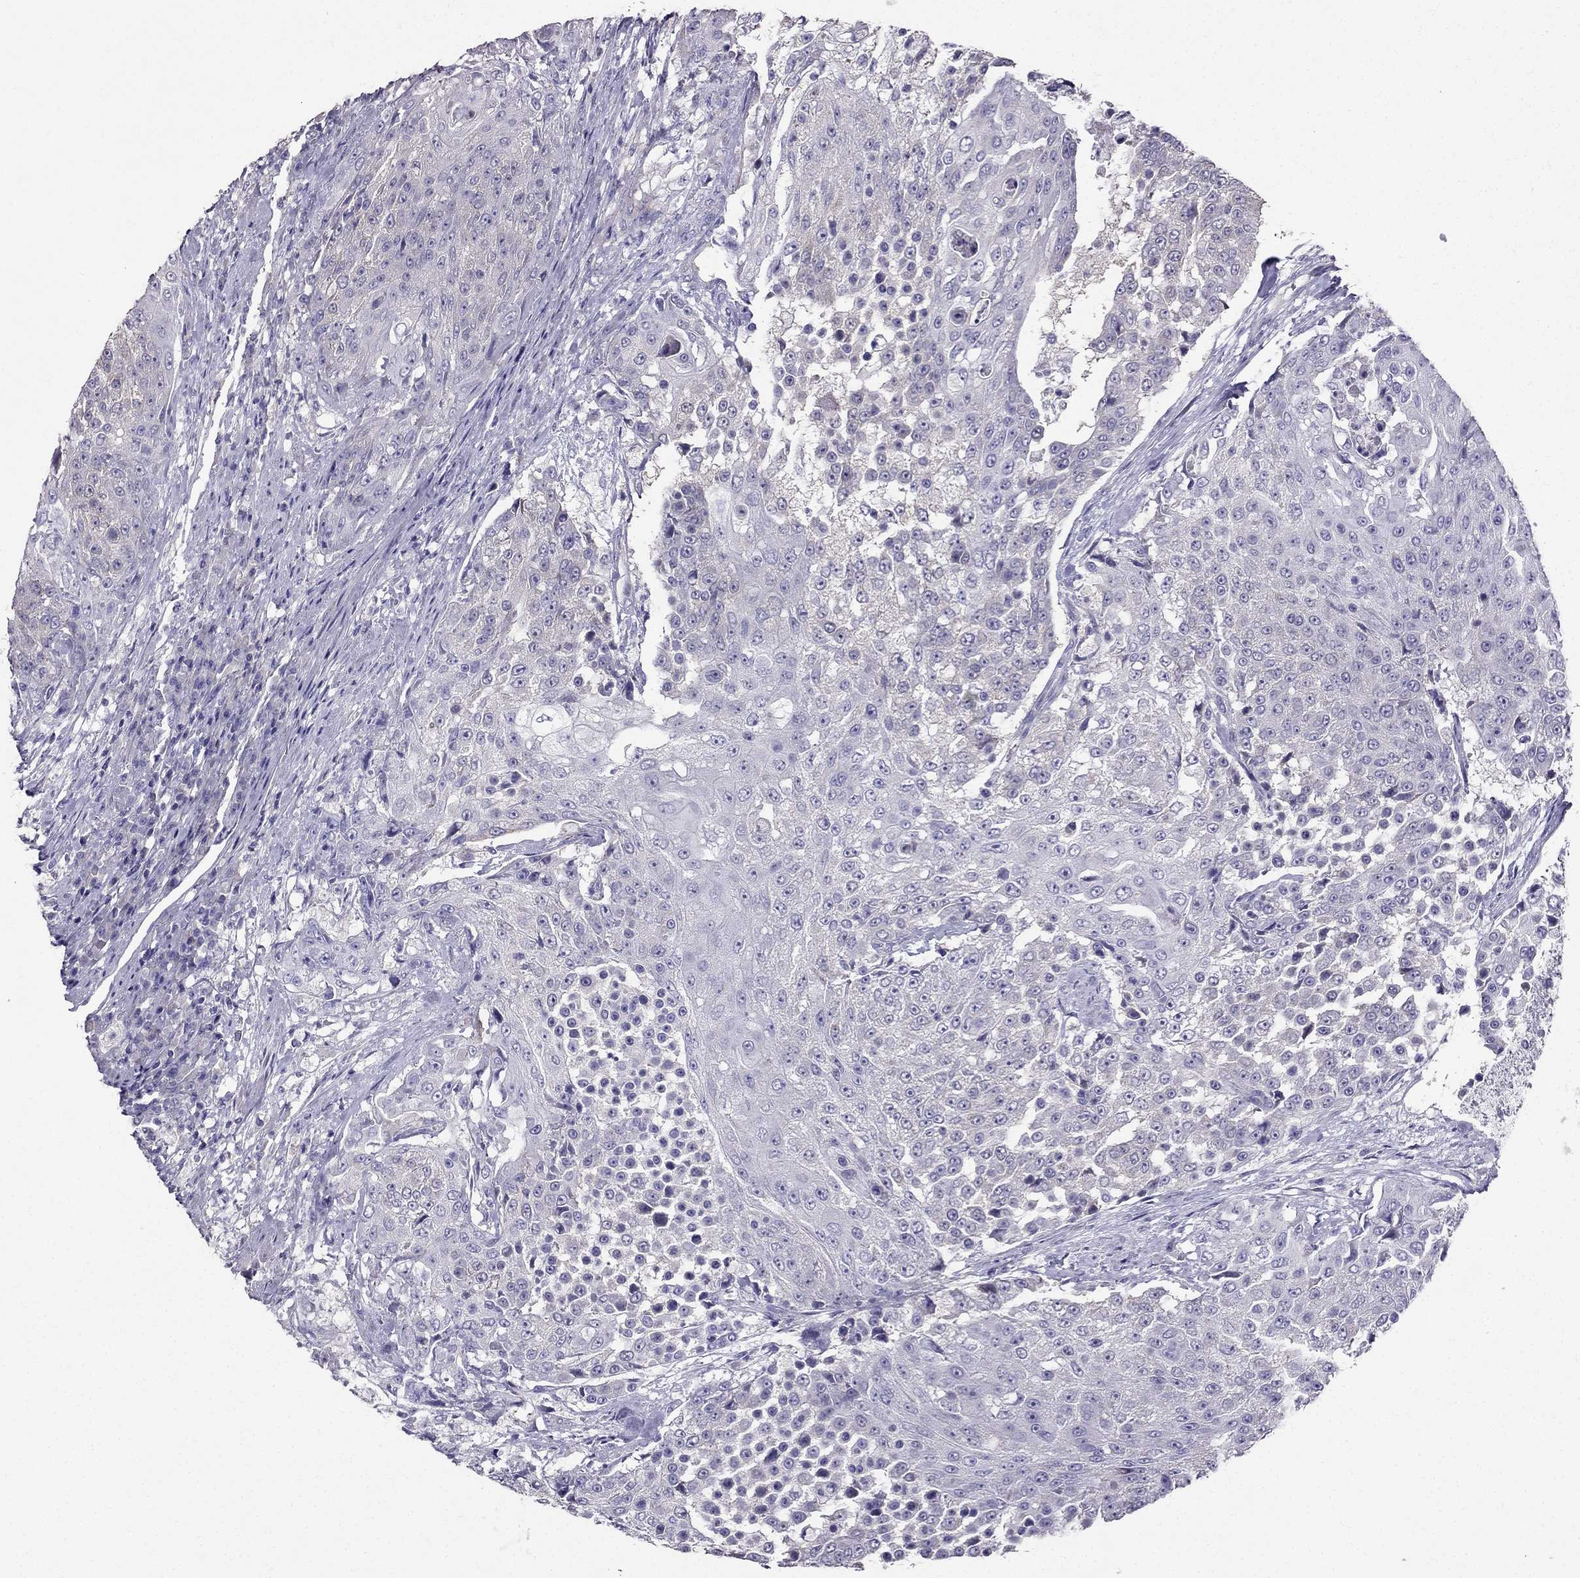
{"staining": {"intensity": "negative", "quantity": "none", "location": "none"}, "tissue": "urothelial cancer", "cell_type": "Tumor cells", "image_type": "cancer", "snomed": [{"axis": "morphology", "description": "Urothelial carcinoma, High grade"}, {"axis": "topography", "description": "Urinary bladder"}], "caption": "Urothelial carcinoma (high-grade) was stained to show a protein in brown. There is no significant expression in tumor cells.", "gene": "AS3MT", "patient": {"sex": "female", "age": 63}}